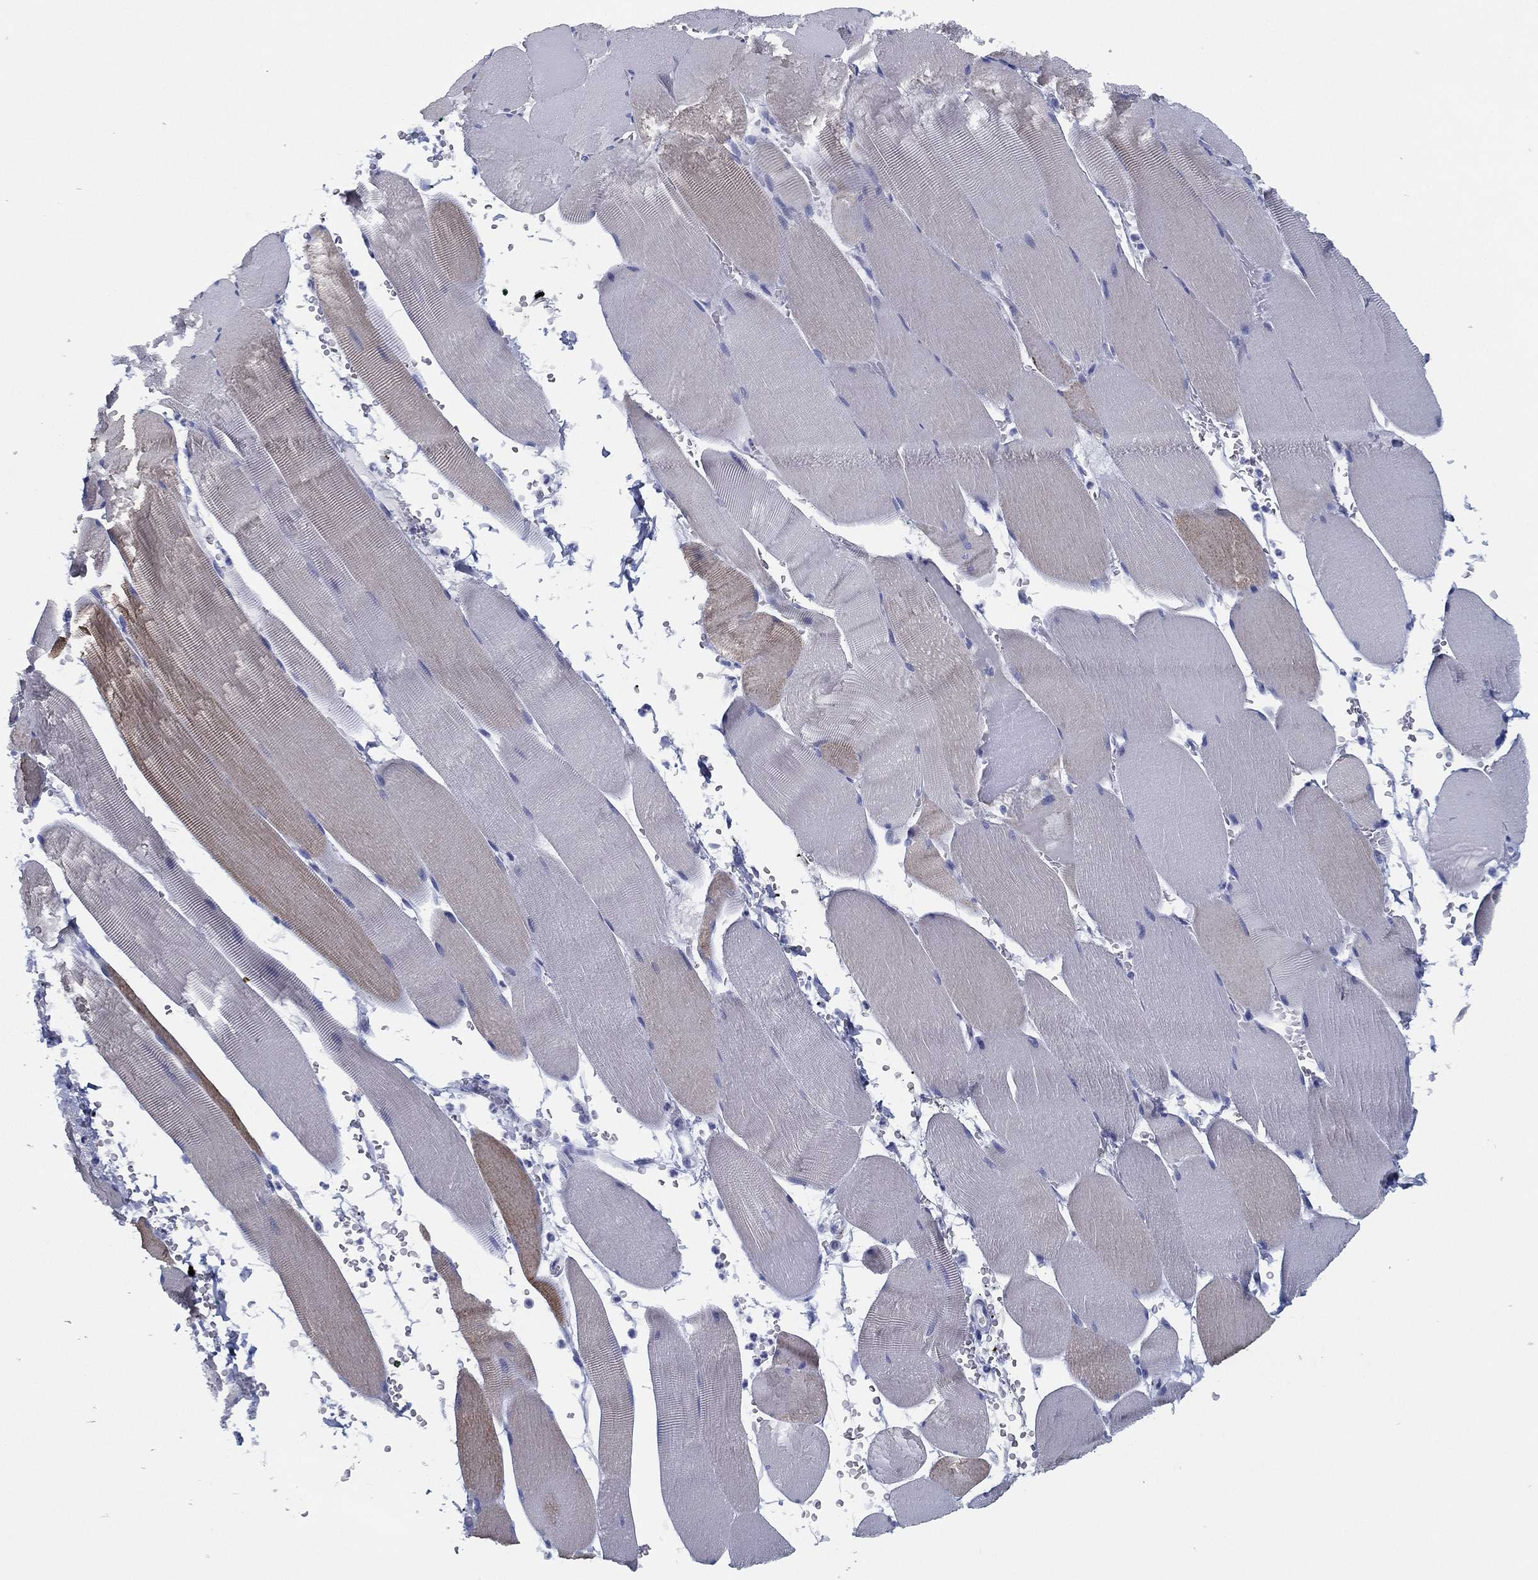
{"staining": {"intensity": "weak", "quantity": "<25%", "location": "cytoplasmic/membranous"}, "tissue": "skeletal muscle", "cell_type": "Myocytes", "image_type": "normal", "snomed": [{"axis": "morphology", "description": "Normal tissue, NOS"}, {"axis": "topography", "description": "Skeletal muscle"}], "caption": "High power microscopy photomicrograph of an immunohistochemistry (IHC) photomicrograph of benign skeletal muscle, revealing no significant positivity in myocytes. (DAB immunohistochemistry with hematoxylin counter stain).", "gene": "TMEM252", "patient": {"sex": "male", "age": 56}}